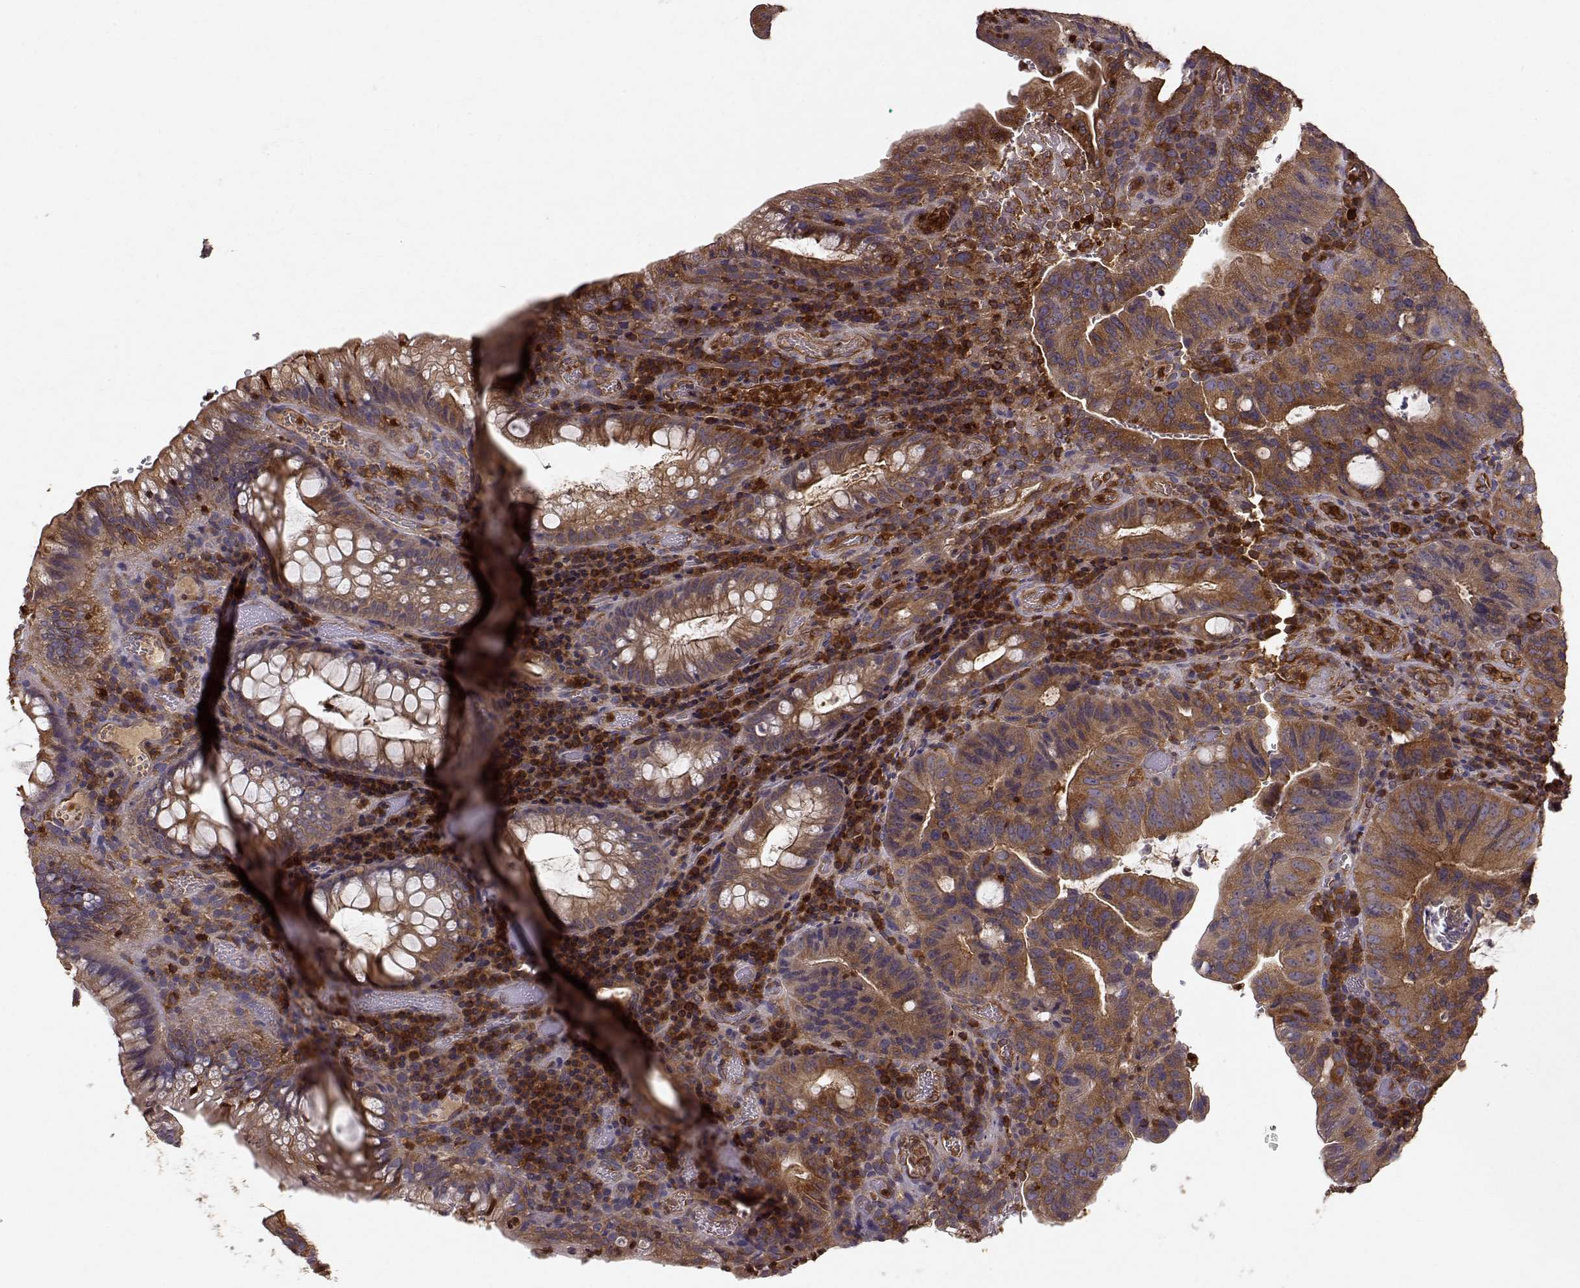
{"staining": {"intensity": "moderate", "quantity": "25%-75%", "location": "cytoplasmic/membranous"}, "tissue": "colorectal cancer", "cell_type": "Tumor cells", "image_type": "cancer", "snomed": [{"axis": "morphology", "description": "Adenocarcinoma, NOS"}, {"axis": "topography", "description": "Colon"}], "caption": "High-power microscopy captured an IHC micrograph of colorectal adenocarcinoma, revealing moderate cytoplasmic/membranous positivity in approximately 25%-75% of tumor cells.", "gene": "ARHGEF2", "patient": {"sex": "male", "age": 67}}